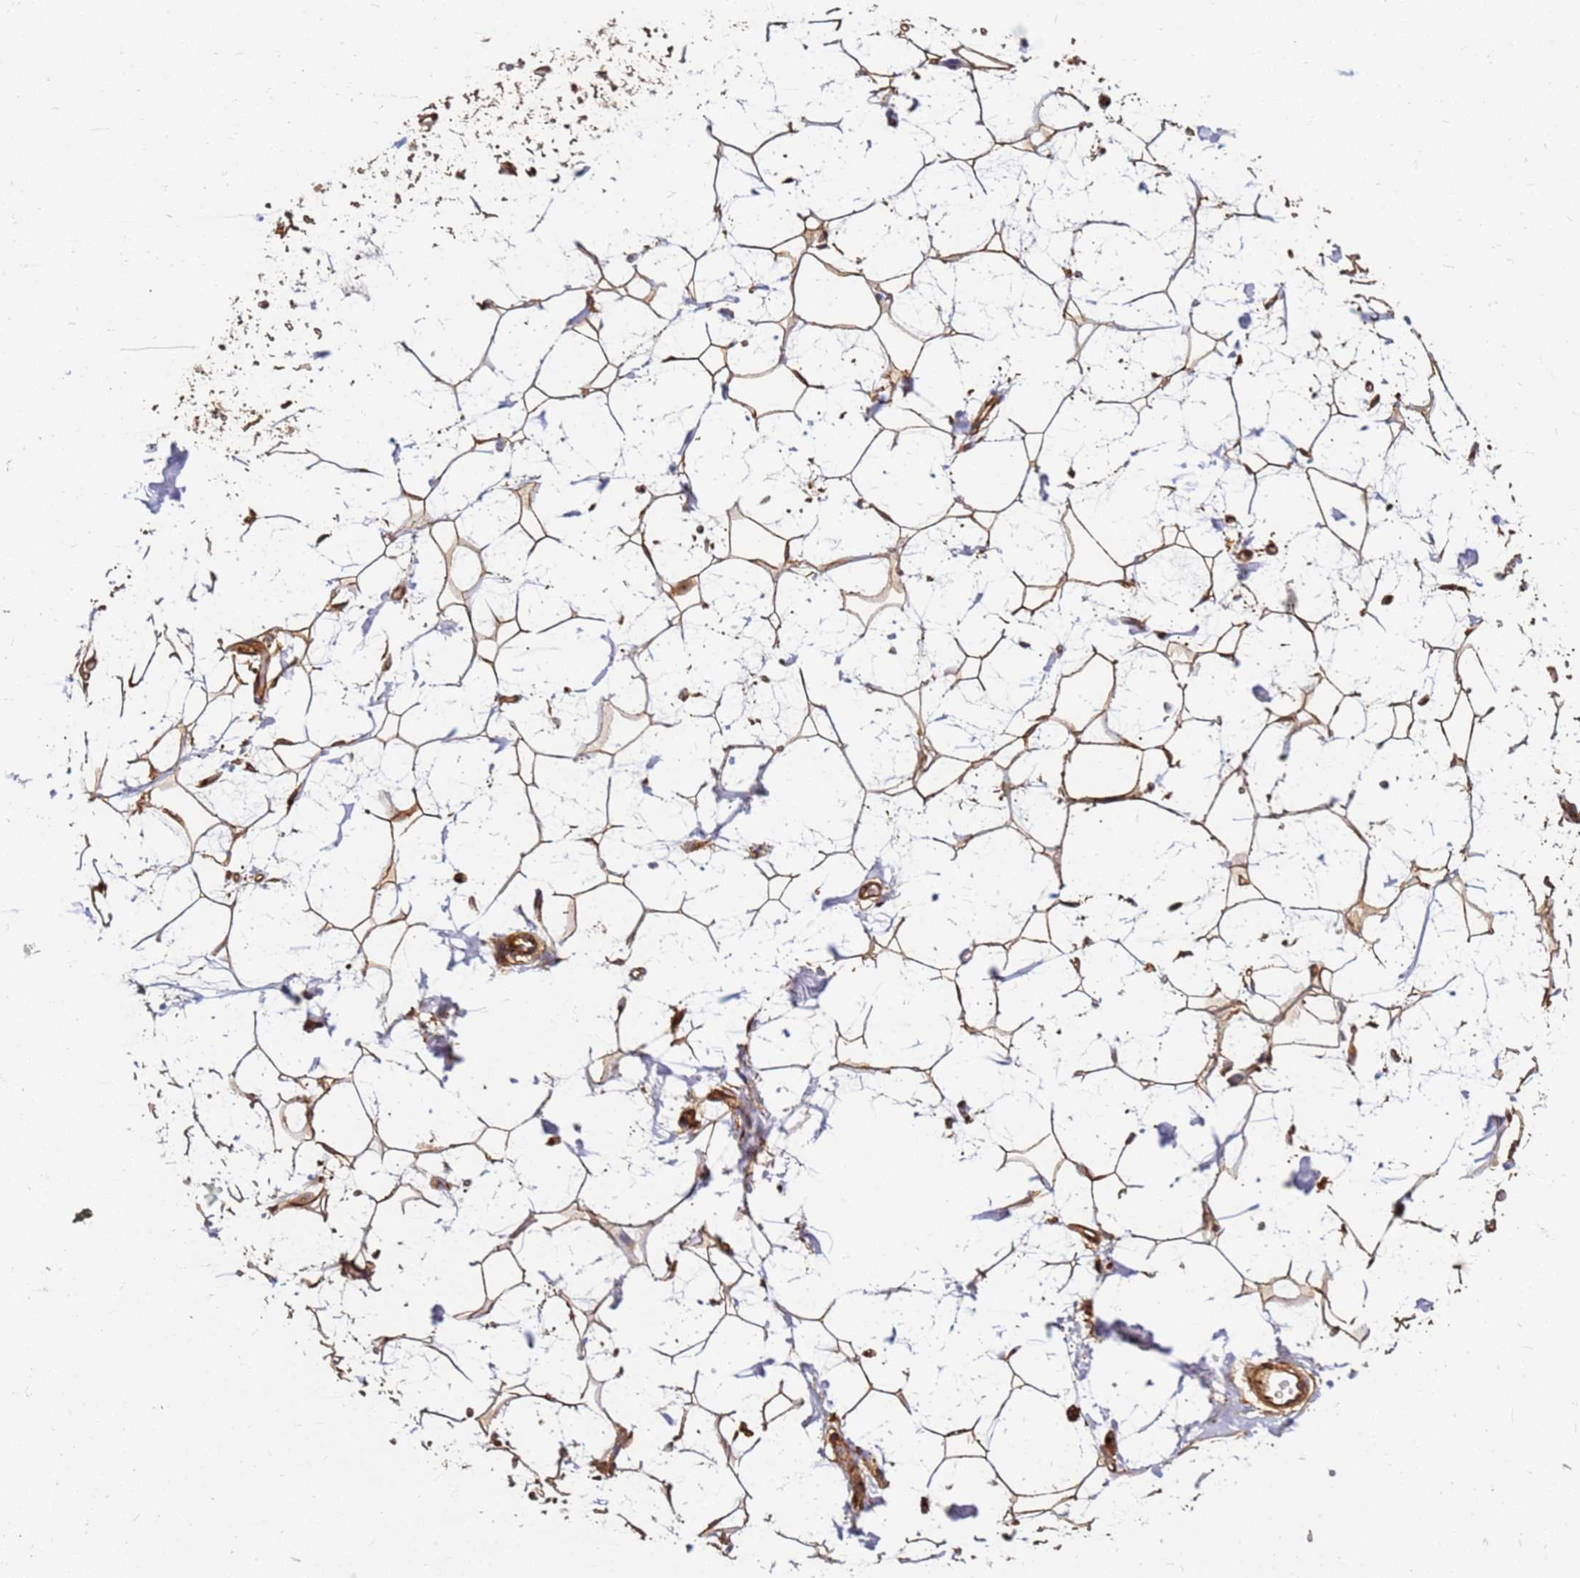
{"staining": {"intensity": "strong", "quantity": ">75%", "location": "cytoplasmic/membranous"}, "tissue": "adipose tissue", "cell_type": "Adipocytes", "image_type": "normal", "snomed": [{"axis": "morphology", "description": "Normal tissue, NOS"}, {"axis": "topography", "description": "Breast"}], "caption": "Strong cytoplasmic/membranous expression for a protein is appreciated in approximately >75% of adipocytes of benign adipose tissue using IHC.", "gene": "DVL3", "patient": {"sex": "female", "age": 26}}